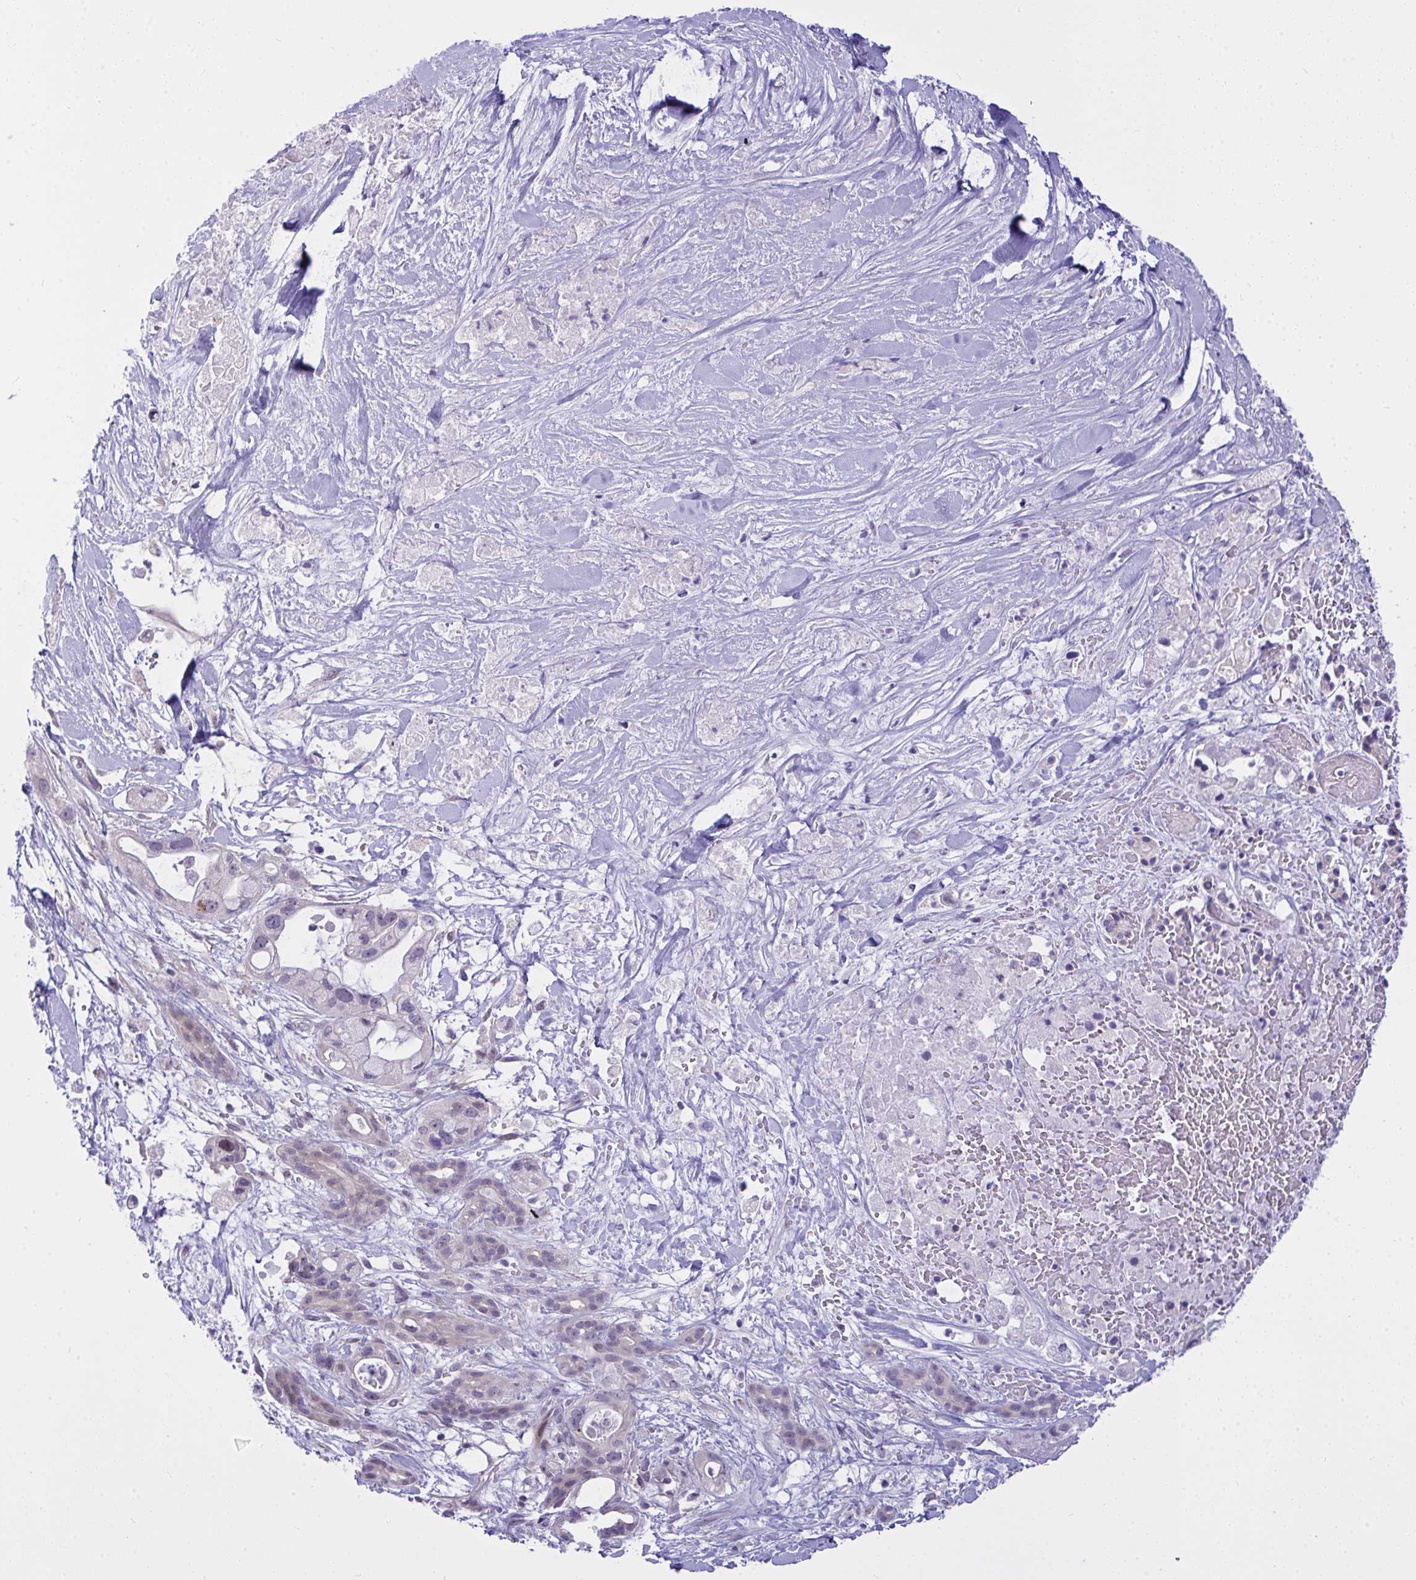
{"staining": {"intensity": "negative", "quantity": "none", "location": "none"}, "tissue": "pancreatic cancer", "cell_type": "Tumor cells", "image_type": "cancer", "snomed": [{"axis": "morphology", "description": "Adenocarcinoma, NOS"}, {"axis": "topography", "description": "Pancreas"}], "caption": "The photomicrograph displays no staining of tumor cells in pancreatic cancer (adenocarcinoma).", "gene": "NFXL1", "patient": {"sex": "male", "age": 44}}